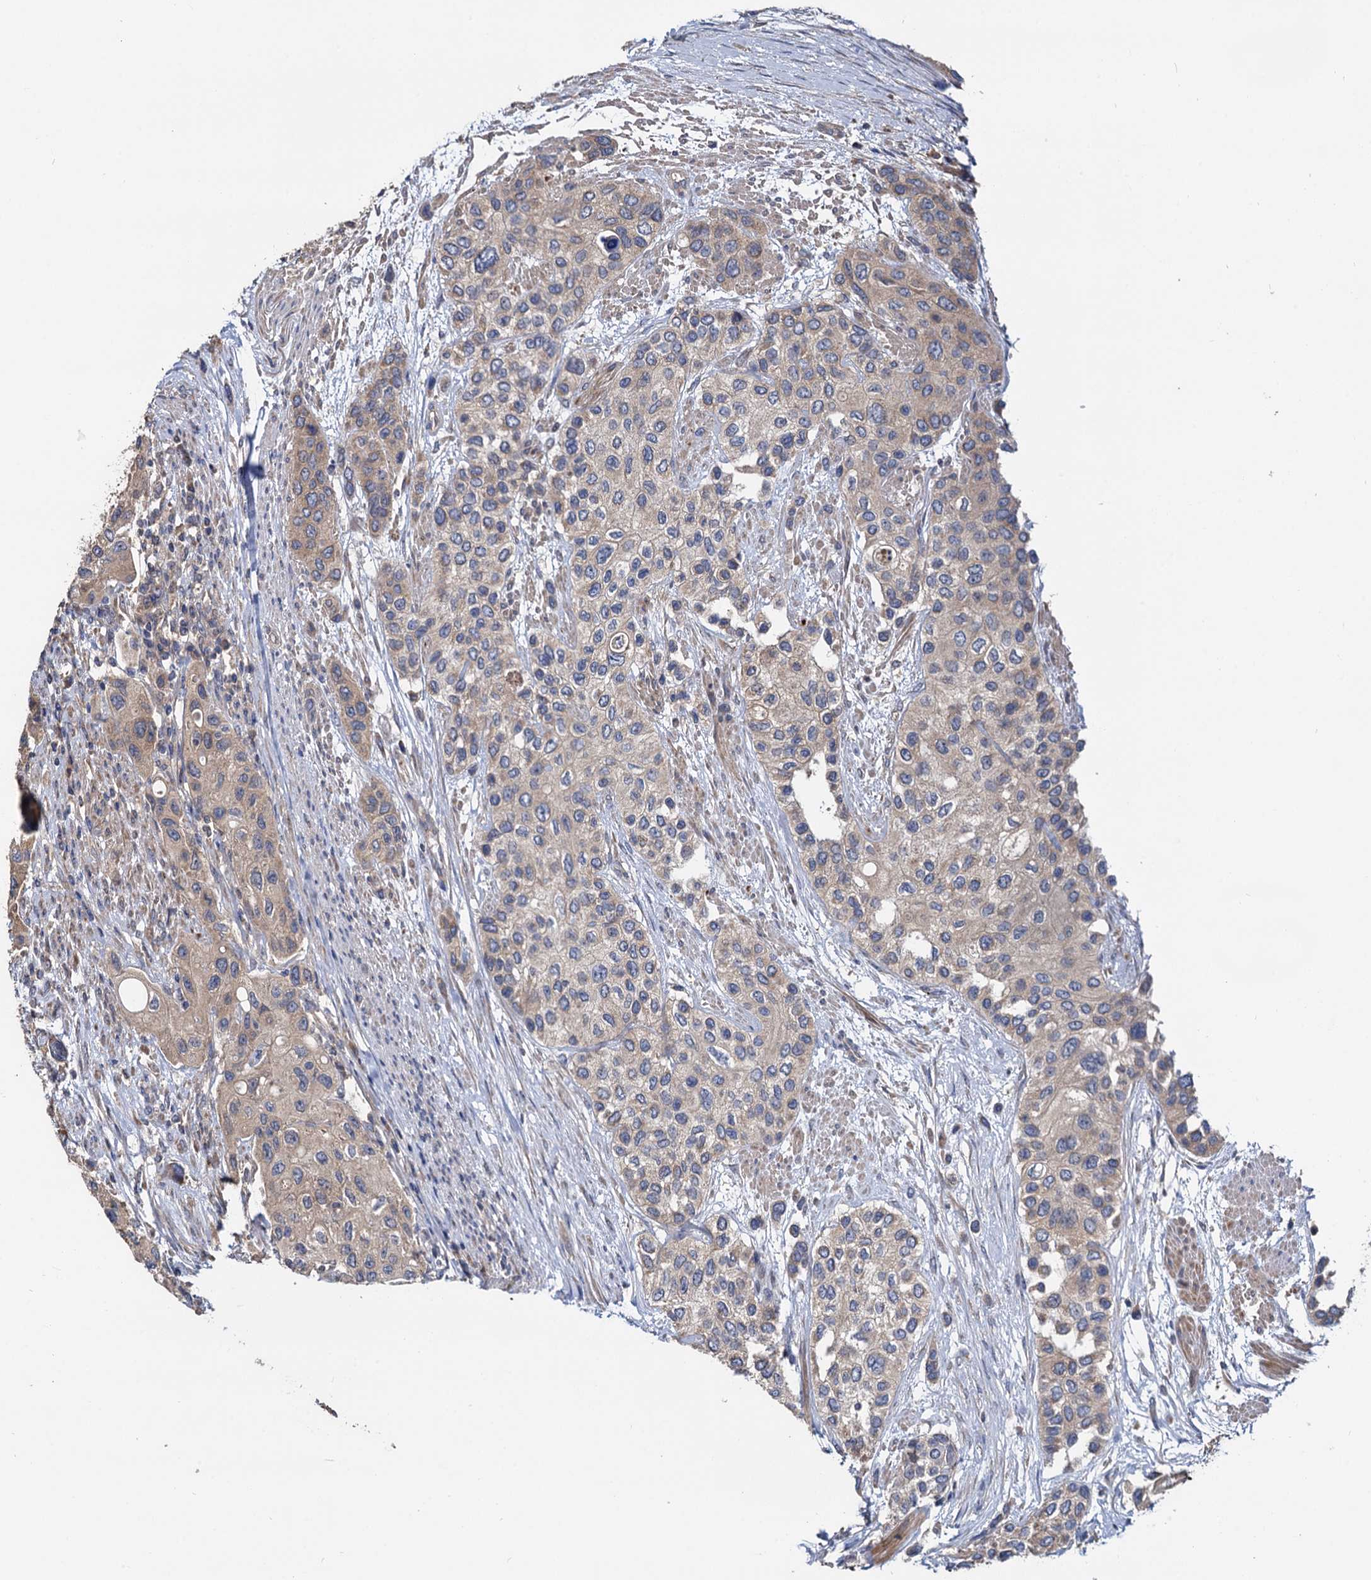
{"staining": {"intensity": "weak", "quantity": "25%-75%", "location": "cytoplasmic/membranous"}, "tissue": "urothelial cancer", "cell_type": "Tumor cells", "image_type": "cancer", "snomed": [{"axis": "morphology", "description": "Normal tissue, NOS"}, {"axis": "morphology", "description": "Urothelial carcinoma, High grade"}, {"axis": "topography", "description": "Vascular tissue"}, {"axis": "topography", "description": "Urinary bladder"}], "caption": "Immunohistochemical staining of urothelial cancer displays low levels of weak cytoplasmic/membranous staining in approximately 25%-75% of tumor cells.", "gene": "CEP192", "patient": {"sex": "female", "age": 56}}